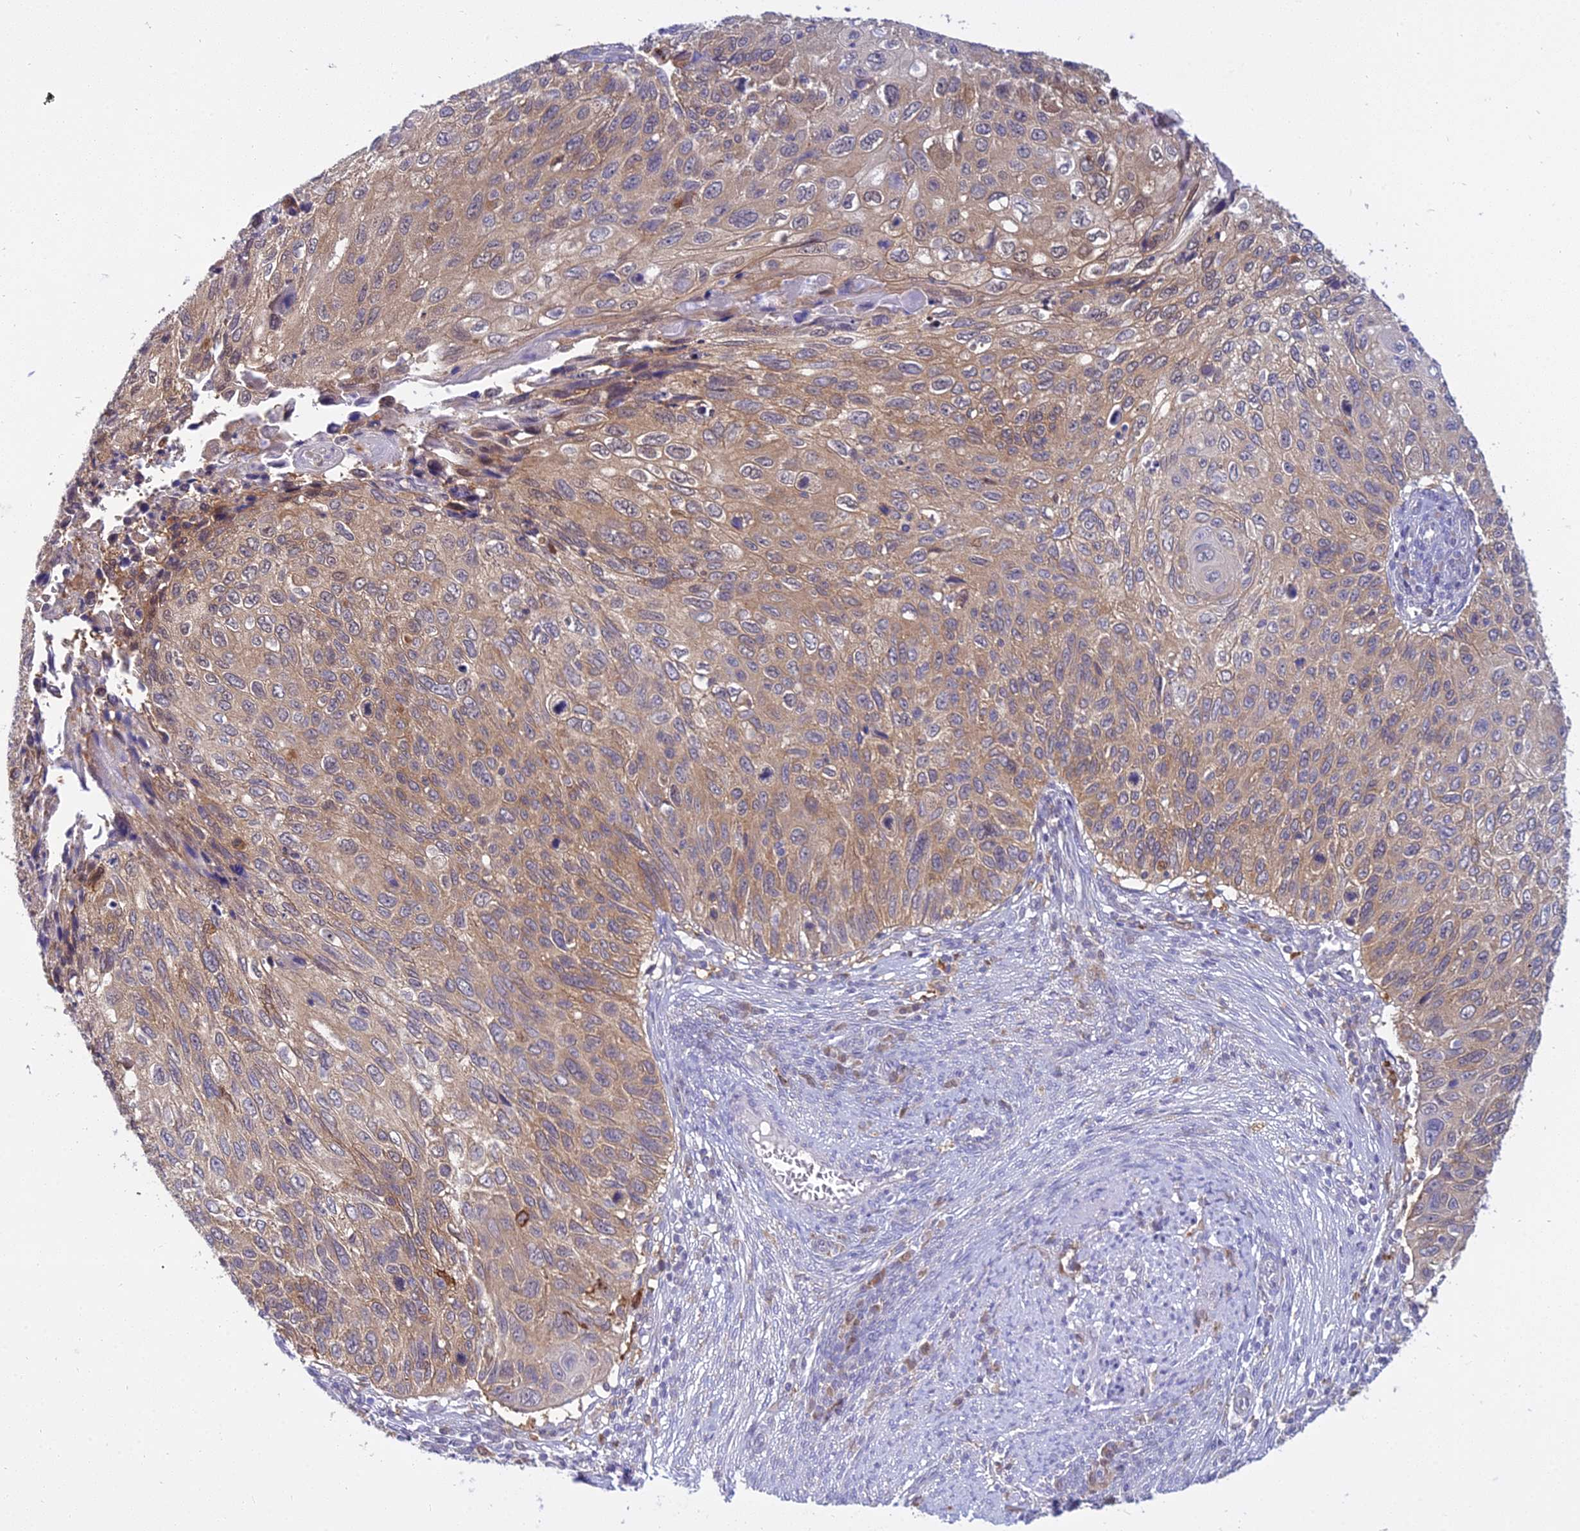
{"staining": {"intensity": "weak", "quantity": ">75%", "location": "cytoplasmic/membranous"}, "tissue": "cervical cancer", "cell_type": "Tumor cells", "image_type": "cancer", "snomed": [{"axis": "morphology", "description": "Squamous cell carcinoma, NOS"}, {"axis": "topography", "description": "Cervix"}], "caption": "Tumor cells demonstrate weak cytoplasmic/membranous positivity in approximately >75% of cells in cervical squamous cell carcinoma.", "gene": "UBE2G1", "patient": {"sex": "female", "age": 70}}